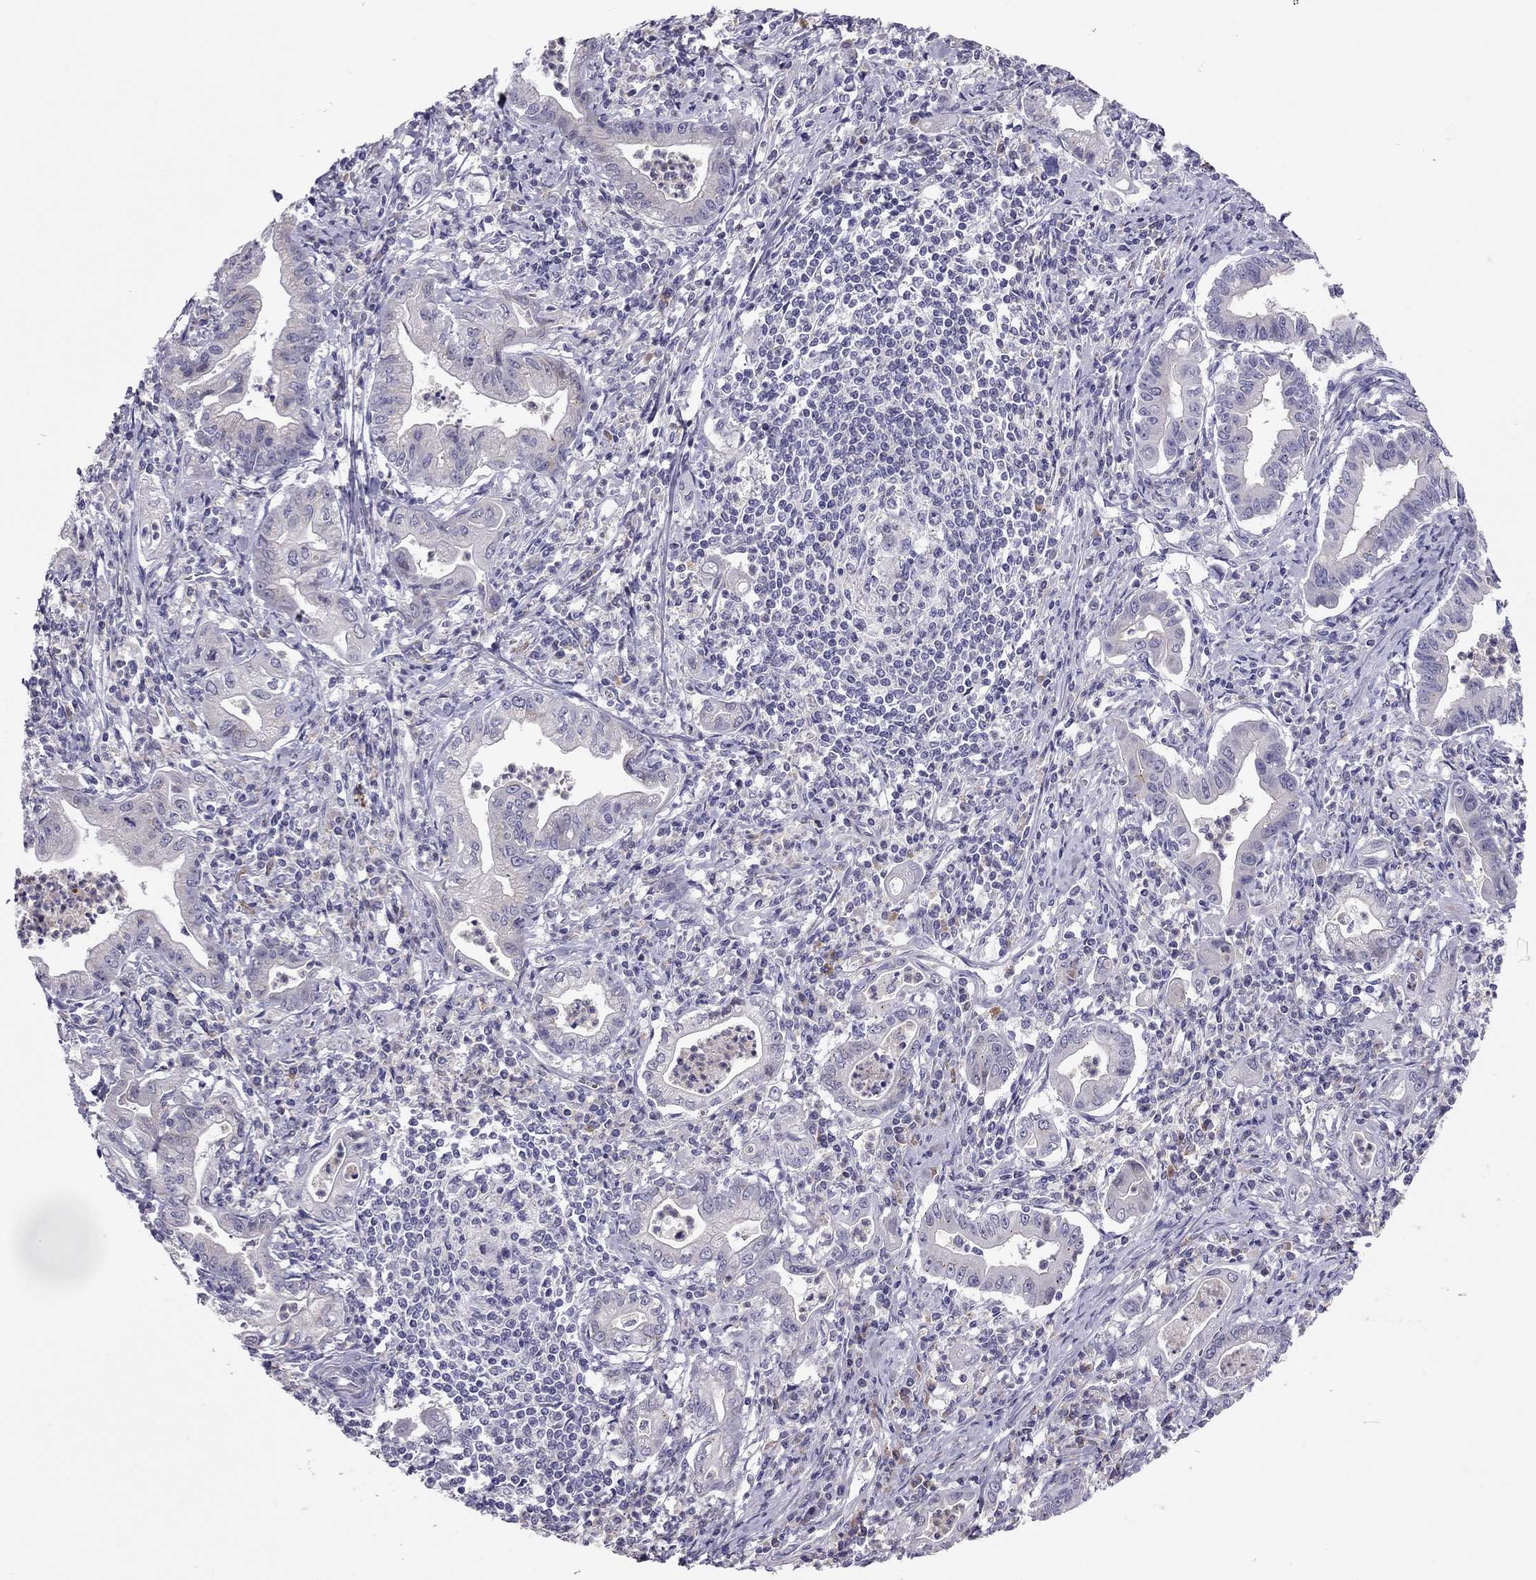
{"staining": {"intensity": "negative", "quantity": "none", "location": "none"}, "tissue": "stomach cancer", "cell_type": "Tumor cells", "image_type": "cancer", "snomed": [{"axis": "morphology", "description": "Adenocarcinoma, NOS"}, {"axis": "topography", "description": "Stomach, upper"}], "caption": "Photomicrograph shows no protein staining in tumor cells of adenocarcinoma (stomach) tissue.", "gene": "FRMD1", "patient": {"sex": "female", "age": 79}}